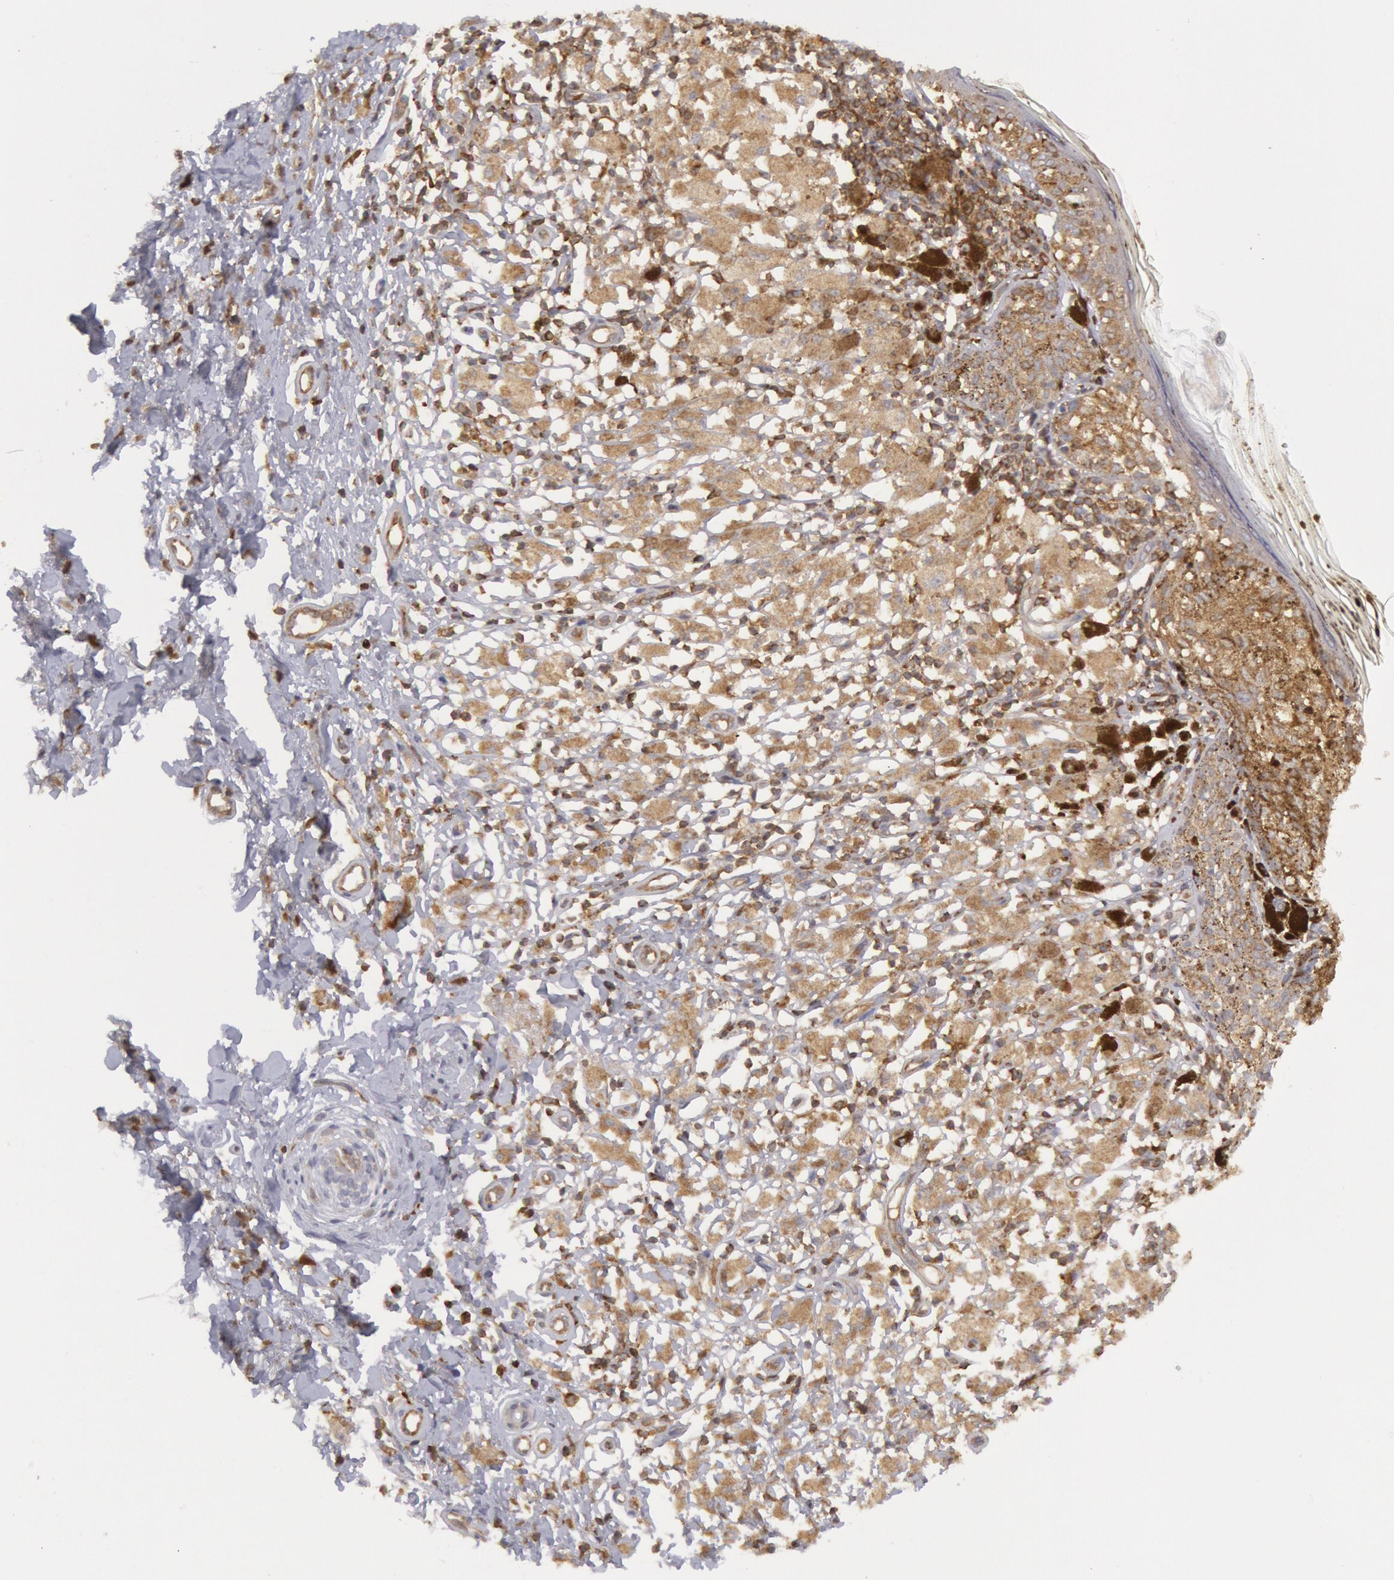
{"staining": {"intensity": "weak", "quantity": ">75%", "location": "cytoplasmic/membranous"}, "tissue": "melanoma", "cell_type": "Tumor cells", "image_type": "cancer", "snomed": [{"axis": "morphology", "description": "Malignant melanoma, NOS"}, {"axis": "topography", "description": "Skin"}], "caption": "Melanoma tissue reveals weak cytoplasmic/membranous expression in about >75% of tumor cells, visualized by immunohistochemistry.", "gene": "IKBKB", "patient": {"sex": "male", "age": 88}}